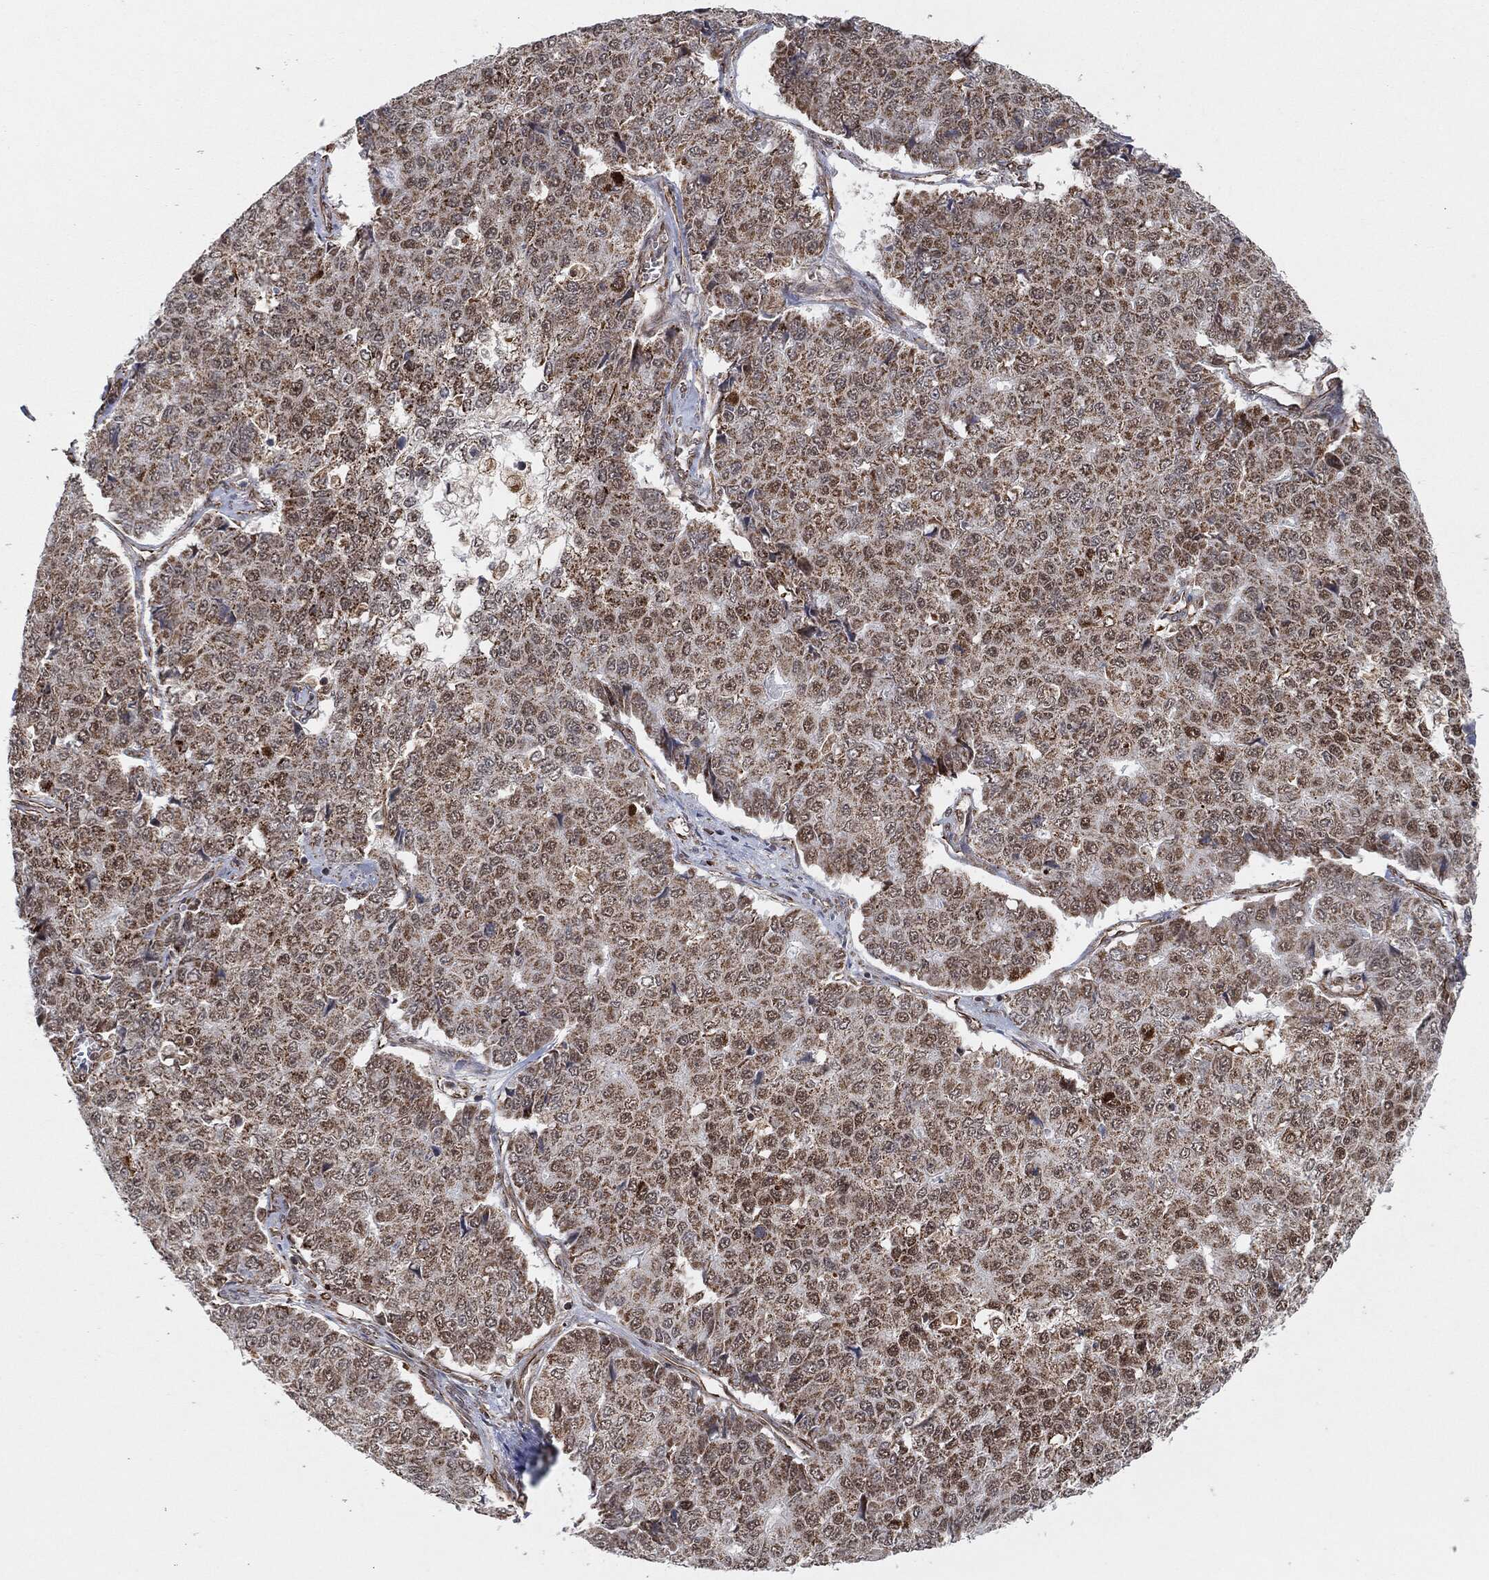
{"staining": {"intensity": "moderate", "quantity": "25%-75%", "location": "cytoplasmic/membranous,nuclear"}, "tissue": "pancreatic cancer", "cell_type": "Tumor cells", "image_type": "cancer", "snomed": [{"axis": "morphology", "description": "Normal tissue, NOS"}, {"axis": "morphology", "description": "Adenocarcinoma, NOS"}, {"axis": "topography", "description": "Pancreas"}, {"axis": "topography", "description": "Duodenum"}], "caption": "A histopathology image of pancreatic adenocarcinoma stained for a protein demonstrates moderate cytoplasmic/membranous and nuclear brown staining in tumor cells. Using DAB (3,3'-diaminobenzidine) (brown) and hematoxylin (blue) stains, captured at high magnification using brightfield microscopy.", "gene": "TP53RK", "patient": {"sex": "male", "age": 50}}